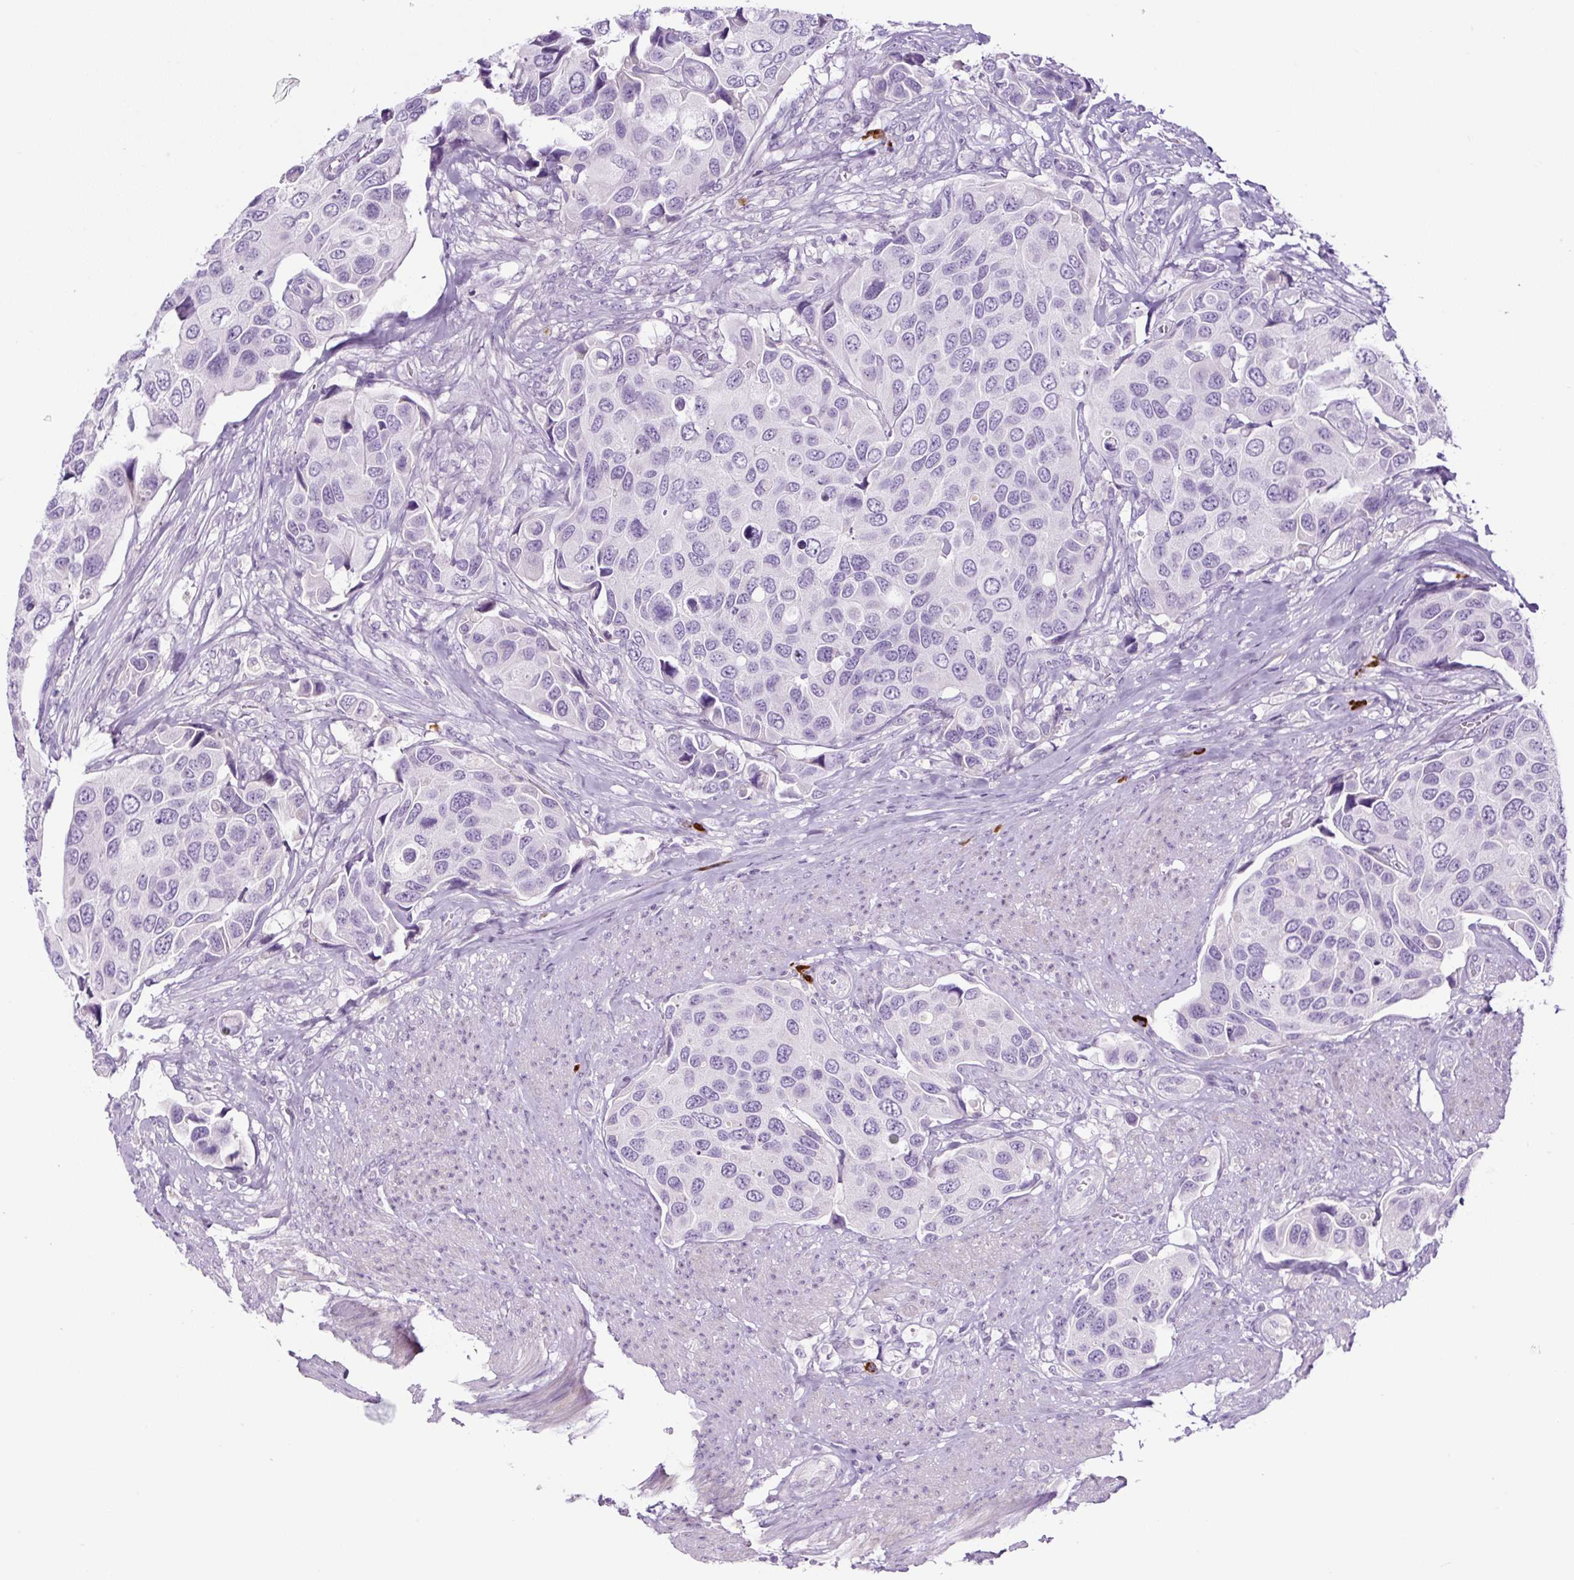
{"staining": {"intensity": "negative", "quantity": "none", "location": "none"}, "tissue": "urothelial cancer", "cell_type": "Tumor cells", "image_type": "cancer", "snomed": [{"axis": "morphology", "description": "Urothelial carcinoma, High grade"}, {"axis": "topography", "description": "Urinary bladder"}], "caption": "High power microscopy histopathology image of an immunohistochemistry (IHC) histopathology image of high-grade urothelial carcinoma, revealing no significant positivity in tumor cells.", "gene": "RNF212B", "patient": {"sex": "male", "age": 74}}